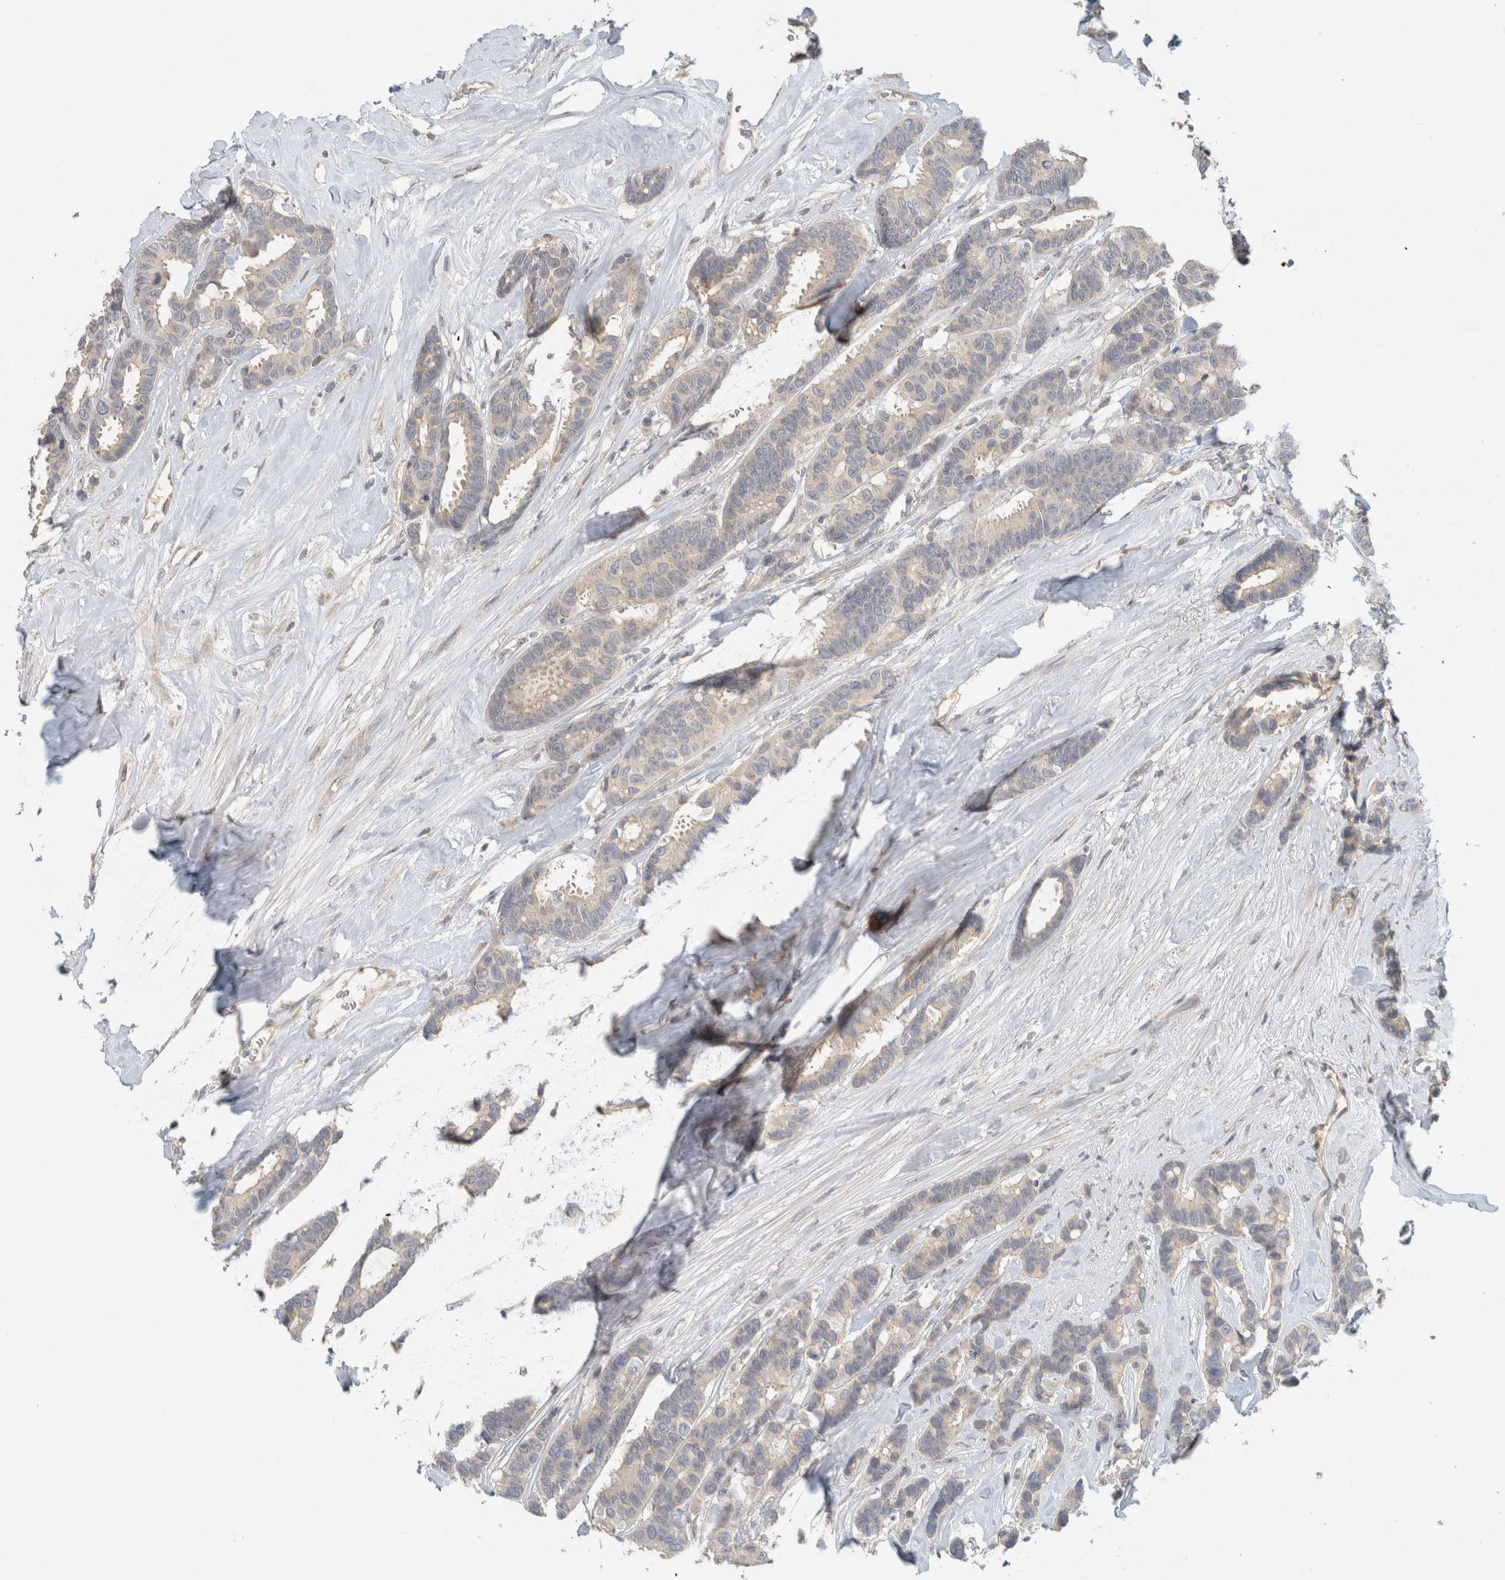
{"staining": {"intensity": "negative", "quantity": "none", "location": "none"}, "tissue": "breast cancer", "cell_type": "Tumor cells", "image_type": "cancer", "snomed": [{"axis": "morphology", "description": "Duct carcinoma"}, {"axis": "topography", "description": "Breast"}], "caption": "This is an IHC image of breast cancer. There is no expression in tumor cells.", "gene": "ERCC6L2", "patient": {"sex": "female", "age": 87}}